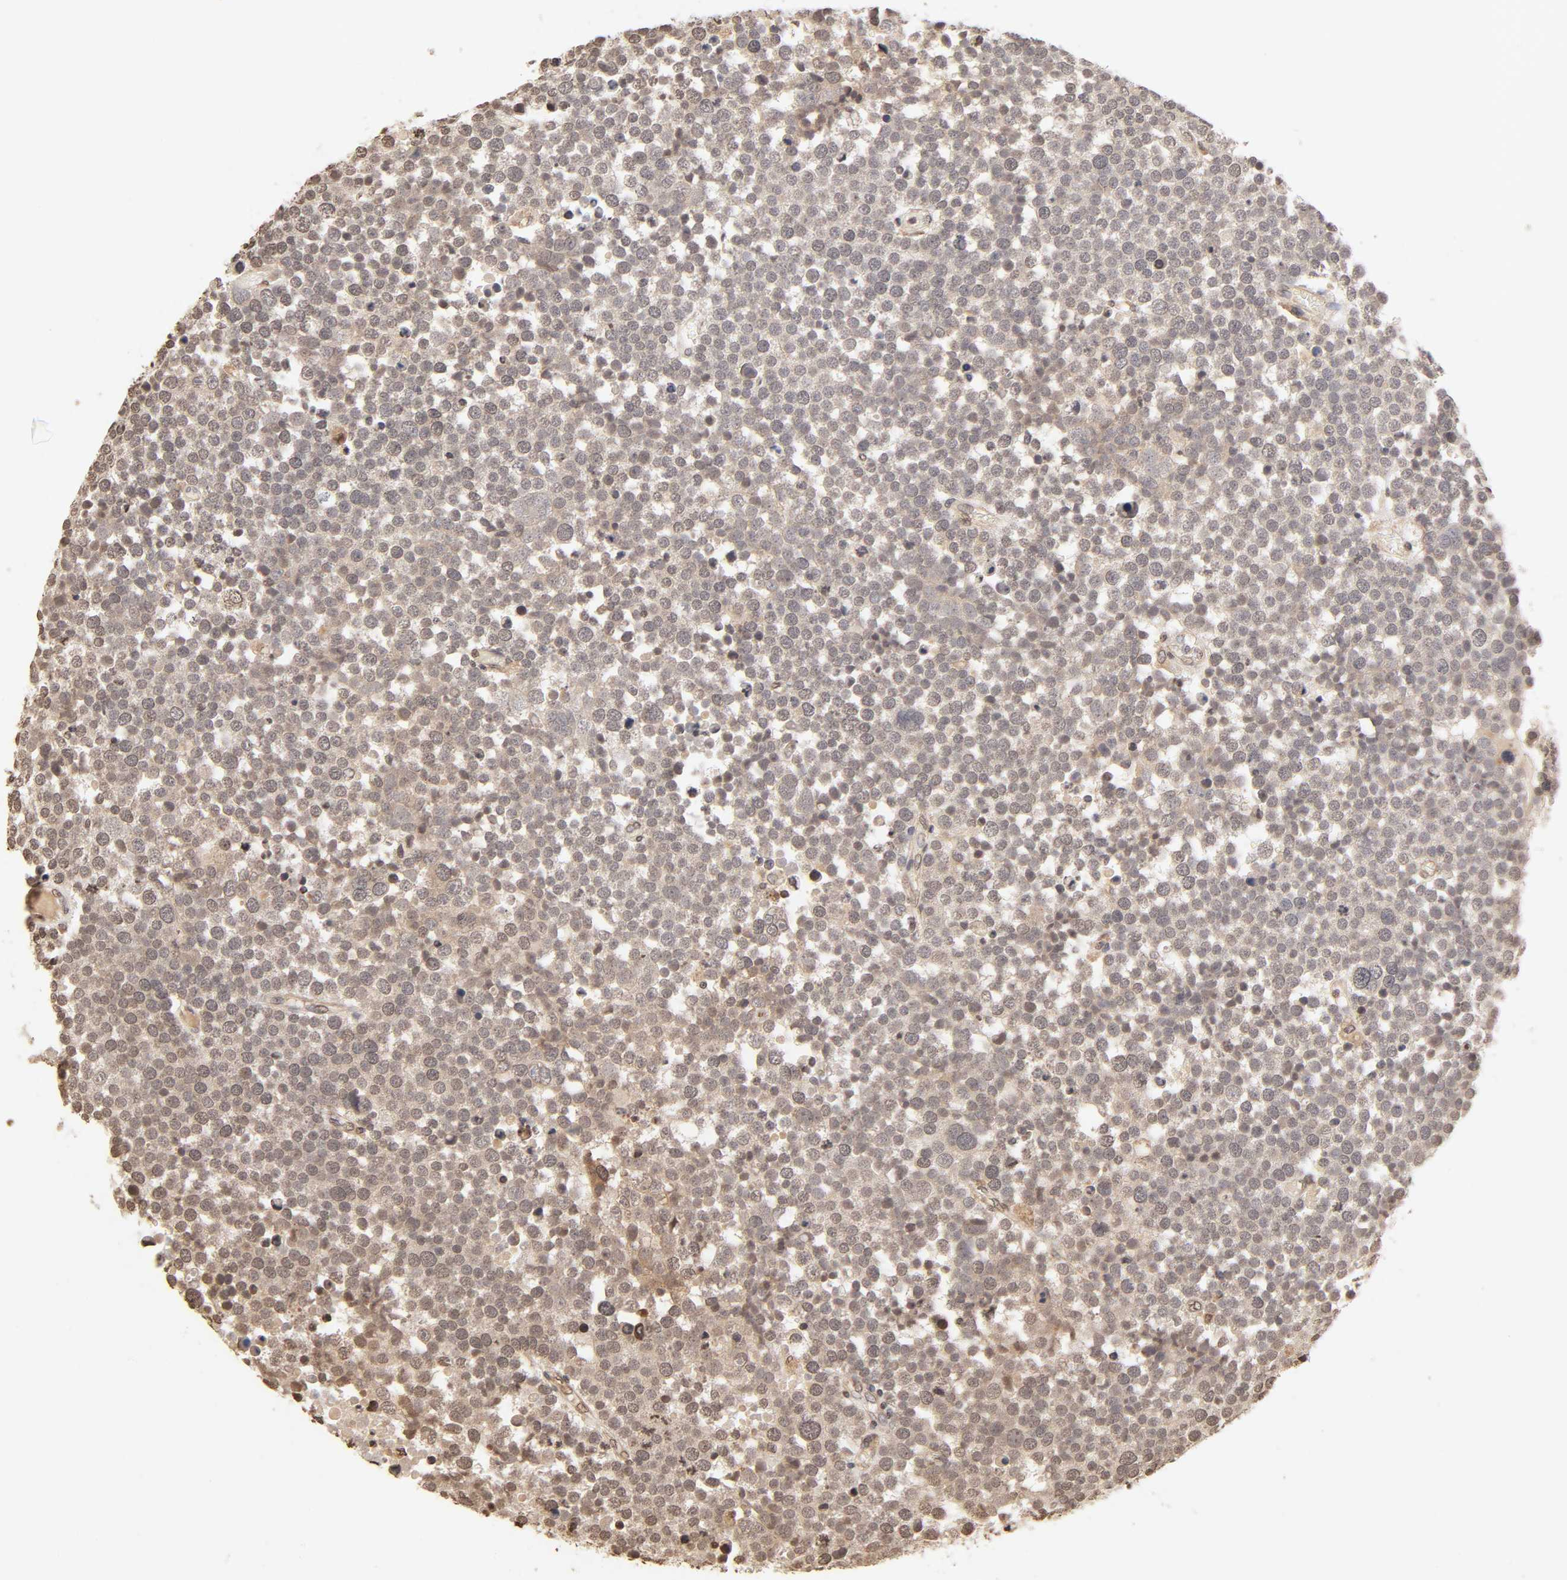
{"staining": {"intensity": "moderate", "quantity": "25%-75%", "location": "cytoplasmic/membranous,nuclear"}, "tissue": "testis cancer", "cell_type": "Tumor cells", "image_type": "cancer", "snomed": [{"axis": "morphology", "description": "Seminoma, NOS"}, {"axis": "topography", "description": "Testis"}], "caption": "Immunohistochemical staining of human testis seminoma shows medium levels of moderate cytoplasmic/membranous and nuclear protein staining in about 25%-75% of tumor cells. The staining was performed using DAB (3,3'-diaminobenzidine), with brown indicating positive protein expression. Nuclei are stained blue with hematoxylin.", "gene": "TBL1X", "patient": {"sex": "male", "age": 71}}